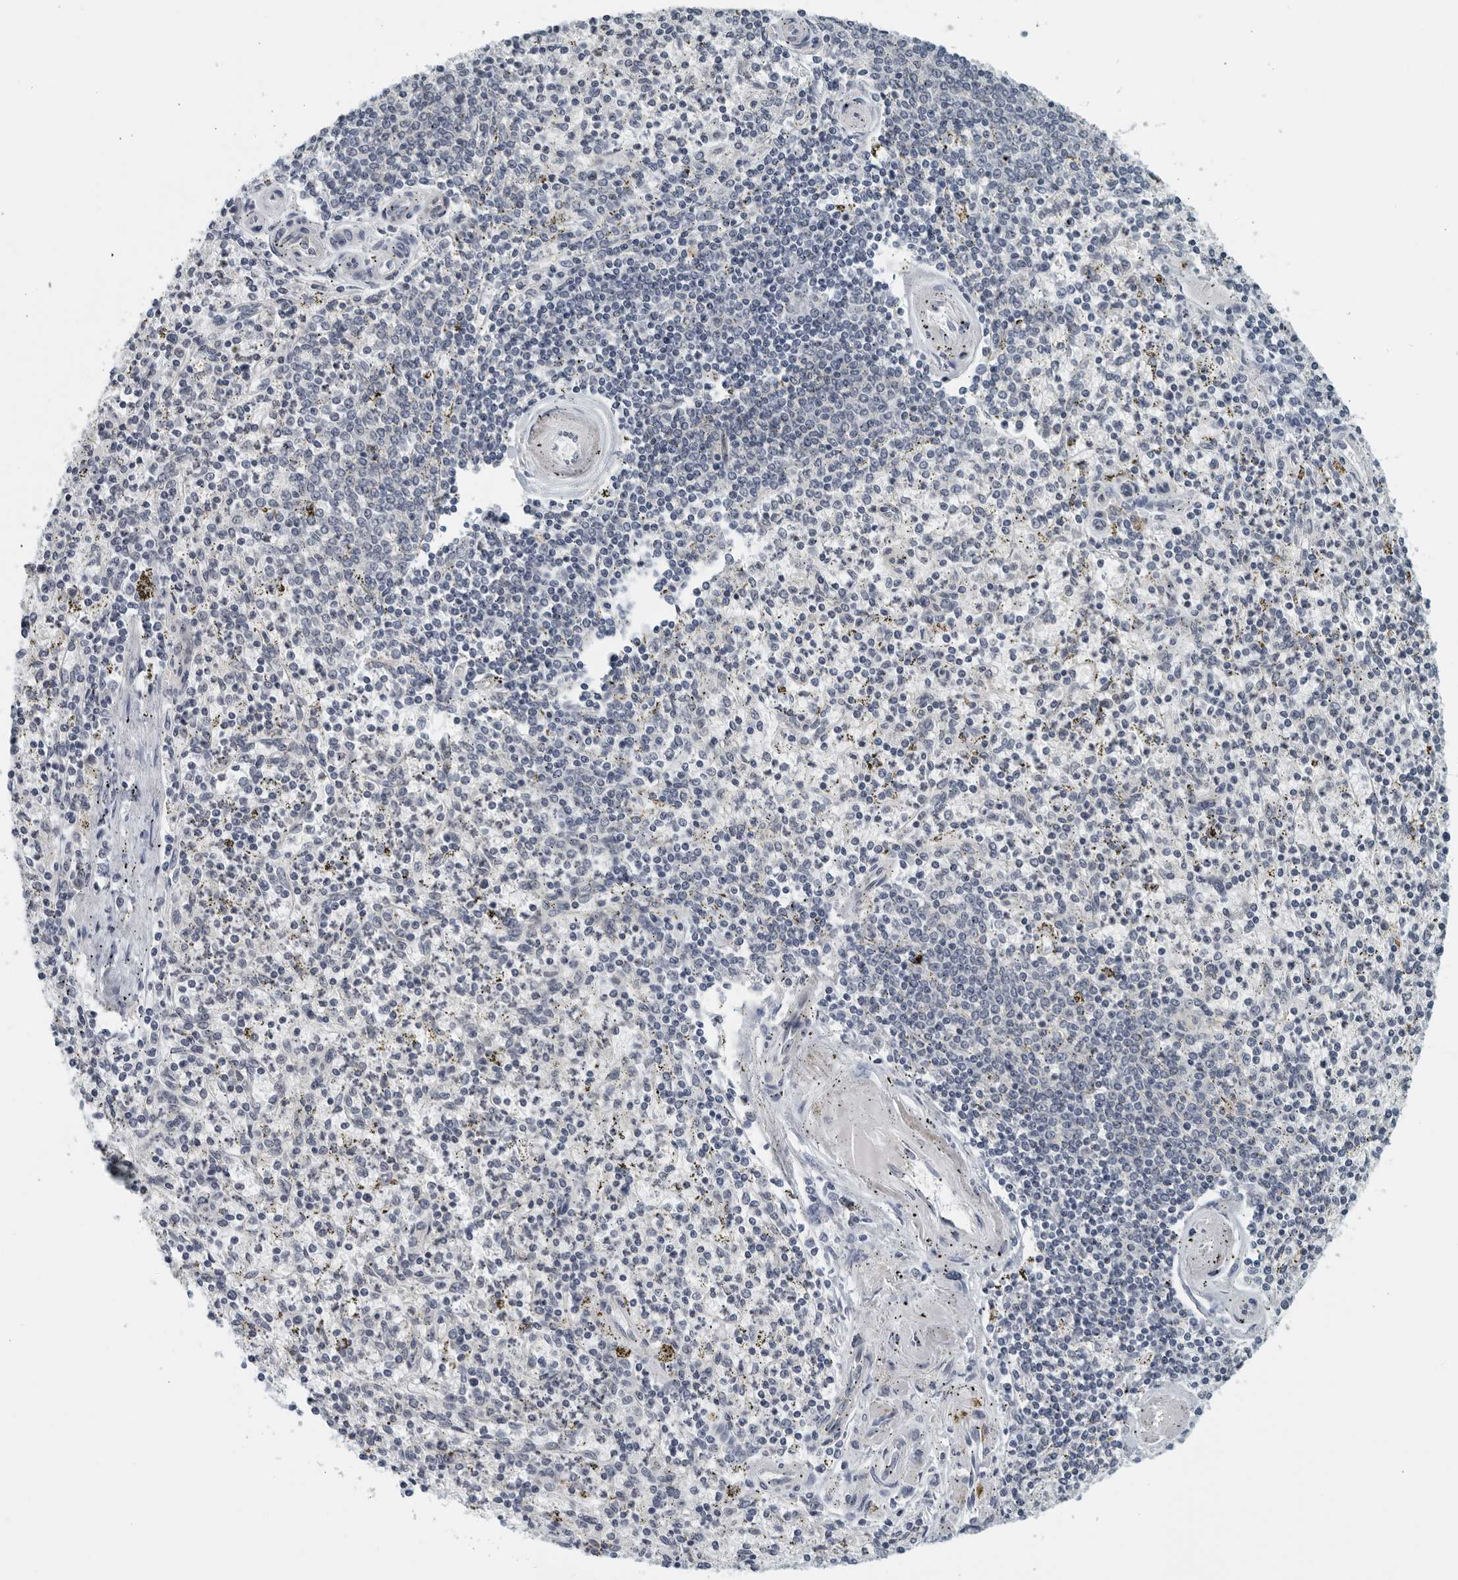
{"staining": {"intensity": "negative", "quantity": "none", "location": "none"}, "tissue": "spleen", "cell_type": "Cells in red pulp", "image_type": "normal", "snomed": [{"axis": "morphology", "description": "Normal tissue, NOS"}, {"axis": "topography", "description": "Spleen"}], "caption": "Protein analysis of unremarkable spleen exhibits no significant staining in cells in red pulp. The staining is performed using DAB (3,3'-diaminobenzidine) brown chromogen with nuclei counter-stained in using hematoxylin.", "gene": "RC3H1", "patient": {"sex": "male", "age": 72}}